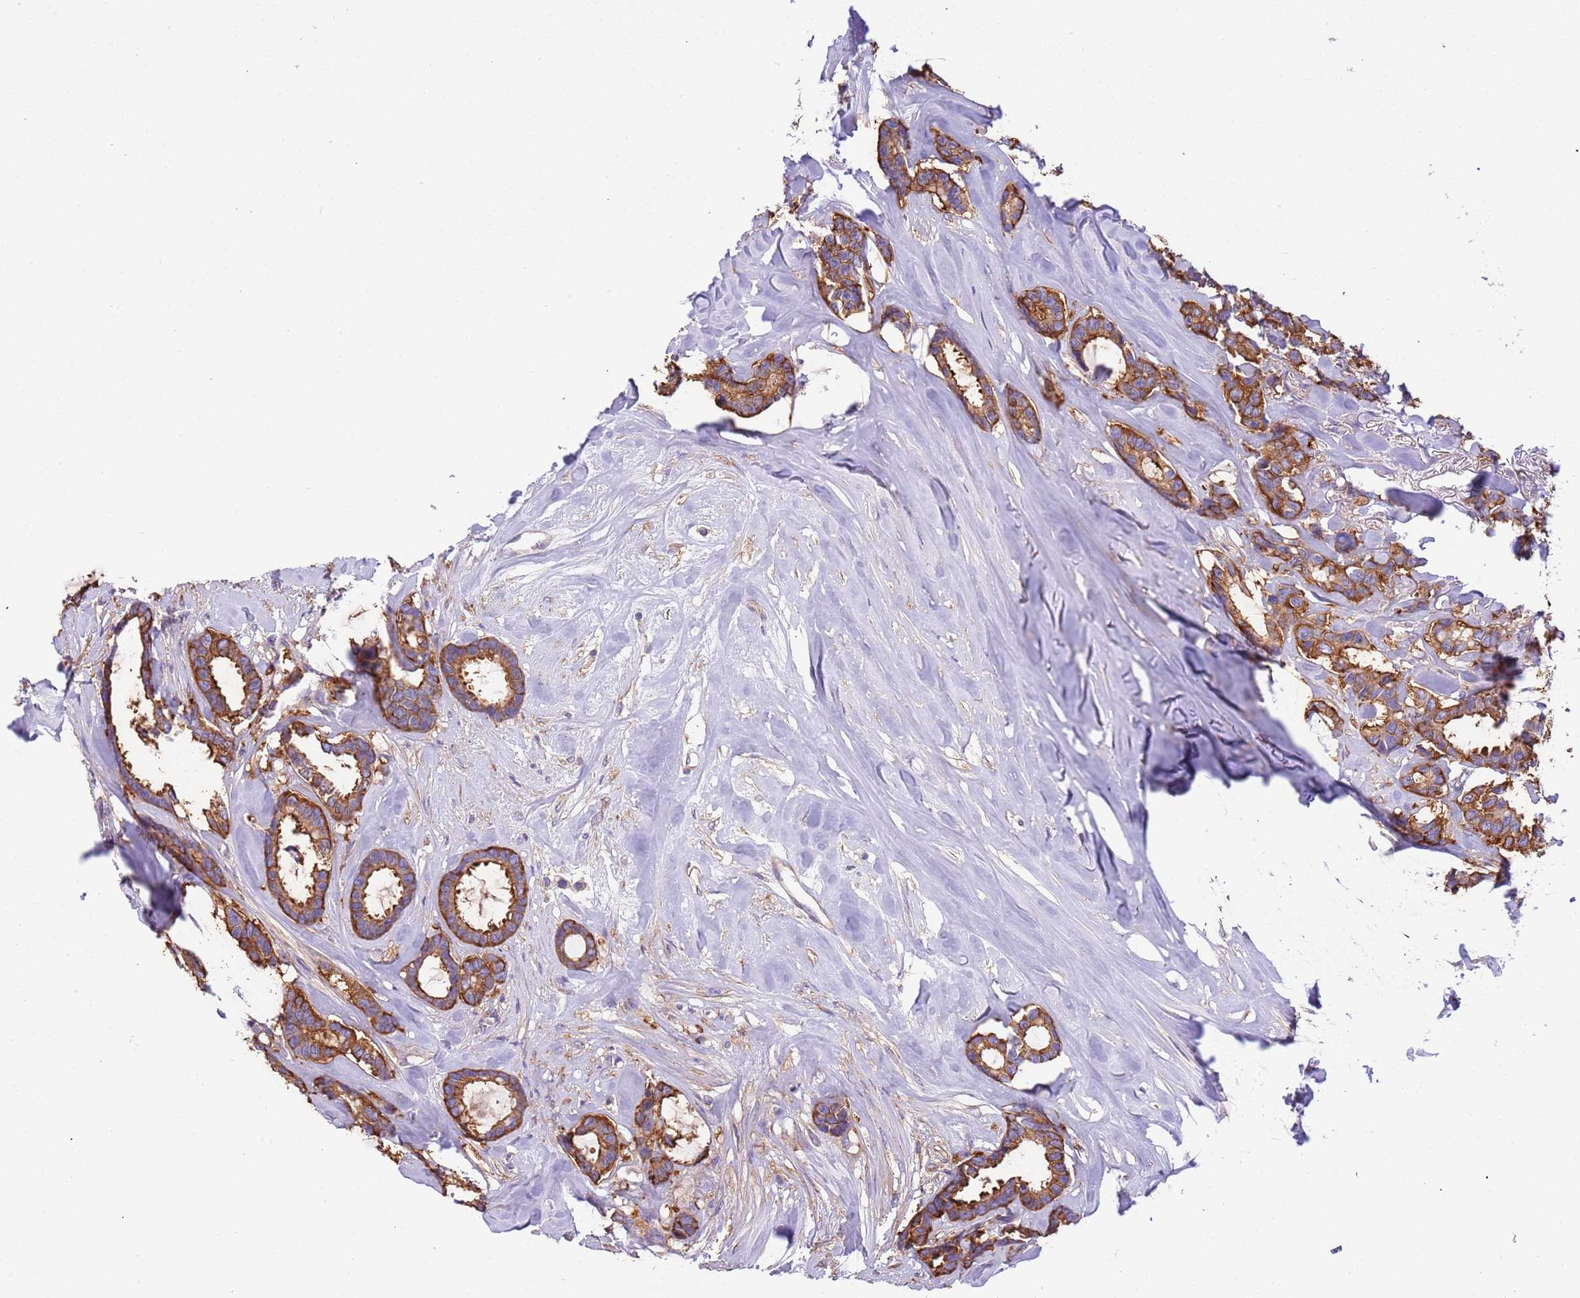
{"staining": {"intensity": "strong", "quantity": ">75%", "location": "cytoplasmic/membranous"}, "tissue": "breast cancer", "cell_type": "Tumor cells", "image_type": "cancer", "snomed": [{"axis": "morphology", "description": "Duct carcinoma"}, {"axis": "topography", "description": "Breast"}], "caption": "Breast intraductal carcinoma was stained to show a protein in brown. There is high levels of strong cytoplasmic/membranous staining in about >75% of tumor cells. Nuclei are stained in blue.", "gene": "NAALADL1", "patient": {"sex": "female", "age": 87}}